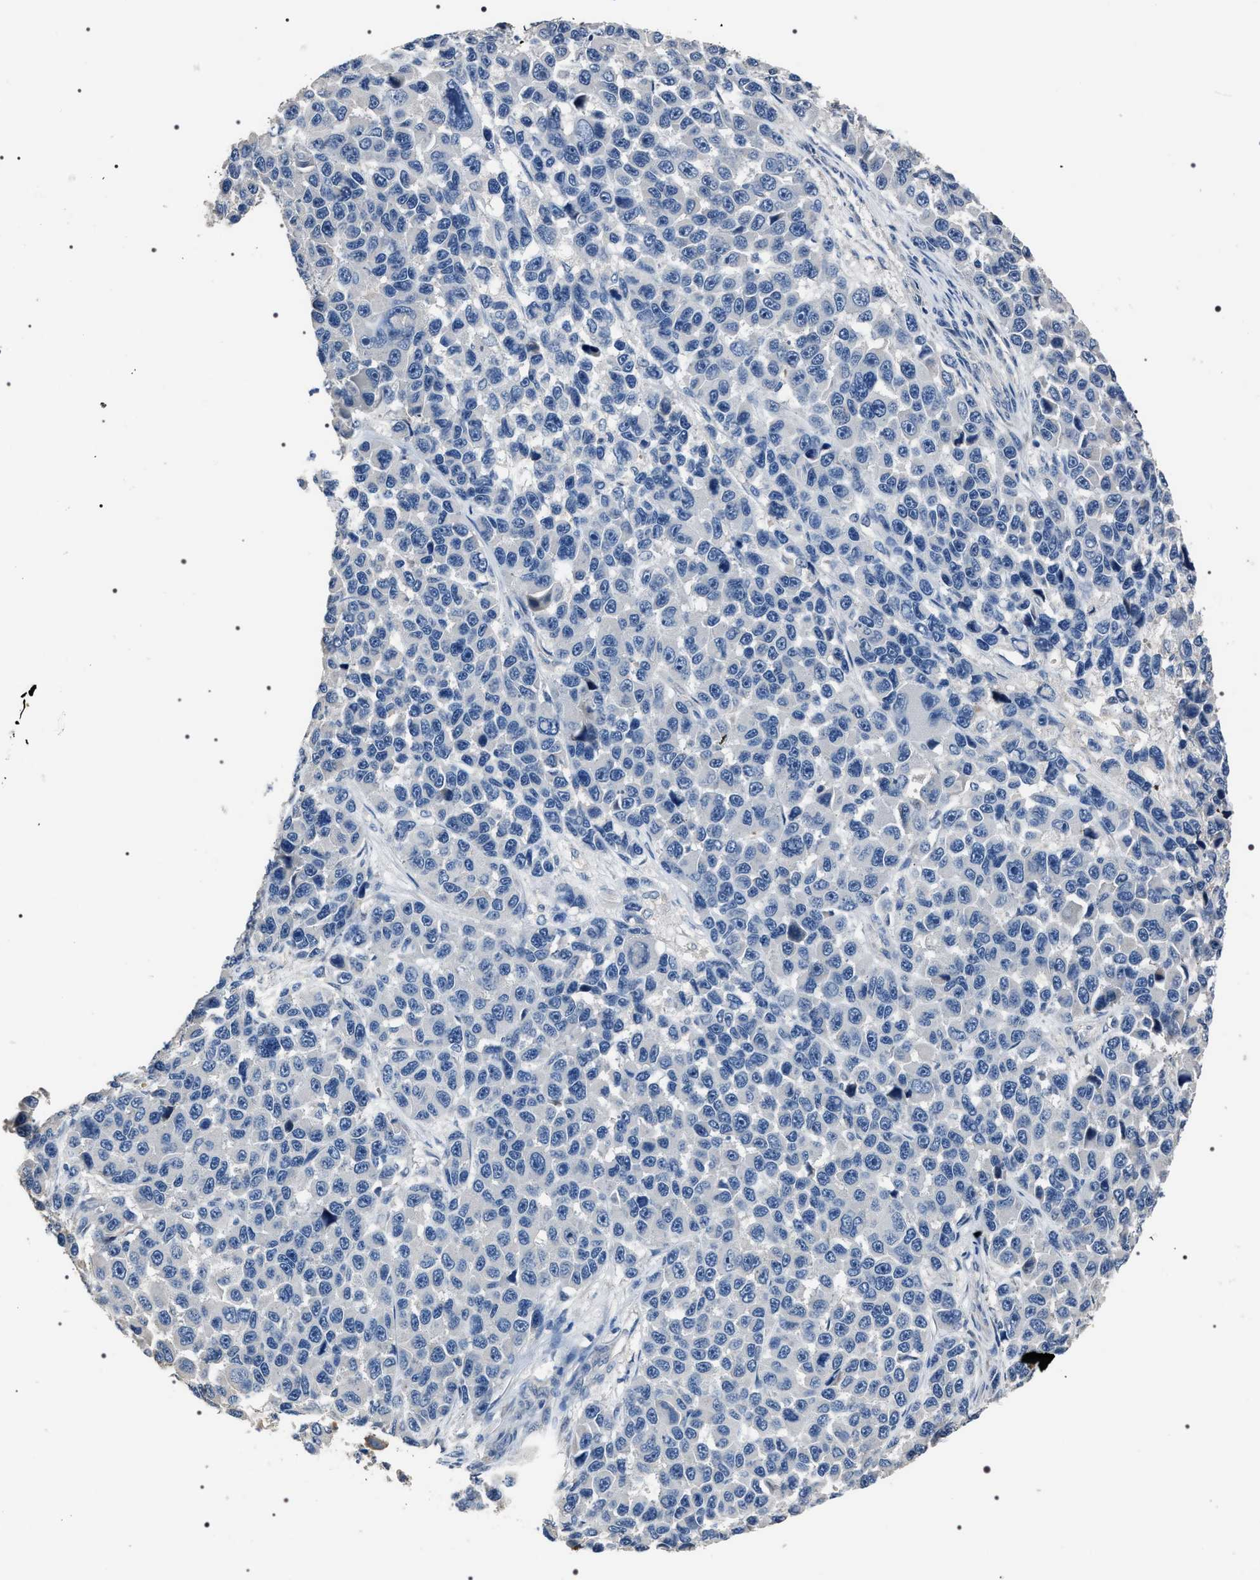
{"staining": {"intensity": "negative", "quantity": "none", "location": "none"}, "tissue": "melanoma", "cell_type": "Tumor cells", "image_type": "cancer", "snomed": [{"axis": "morphology", "description": "Malignant melanoma, NOS"}, {"axis": "topography", "description": "Skin"}], "caption": "High magnification brightfield microscopy of melanoma stained with DAB (brown) and counterstained with hematoxylin (blue): tumor cells show no significant expression.", "gene": "TRIM54", "patient": {"sex": "male", "age": 53}}